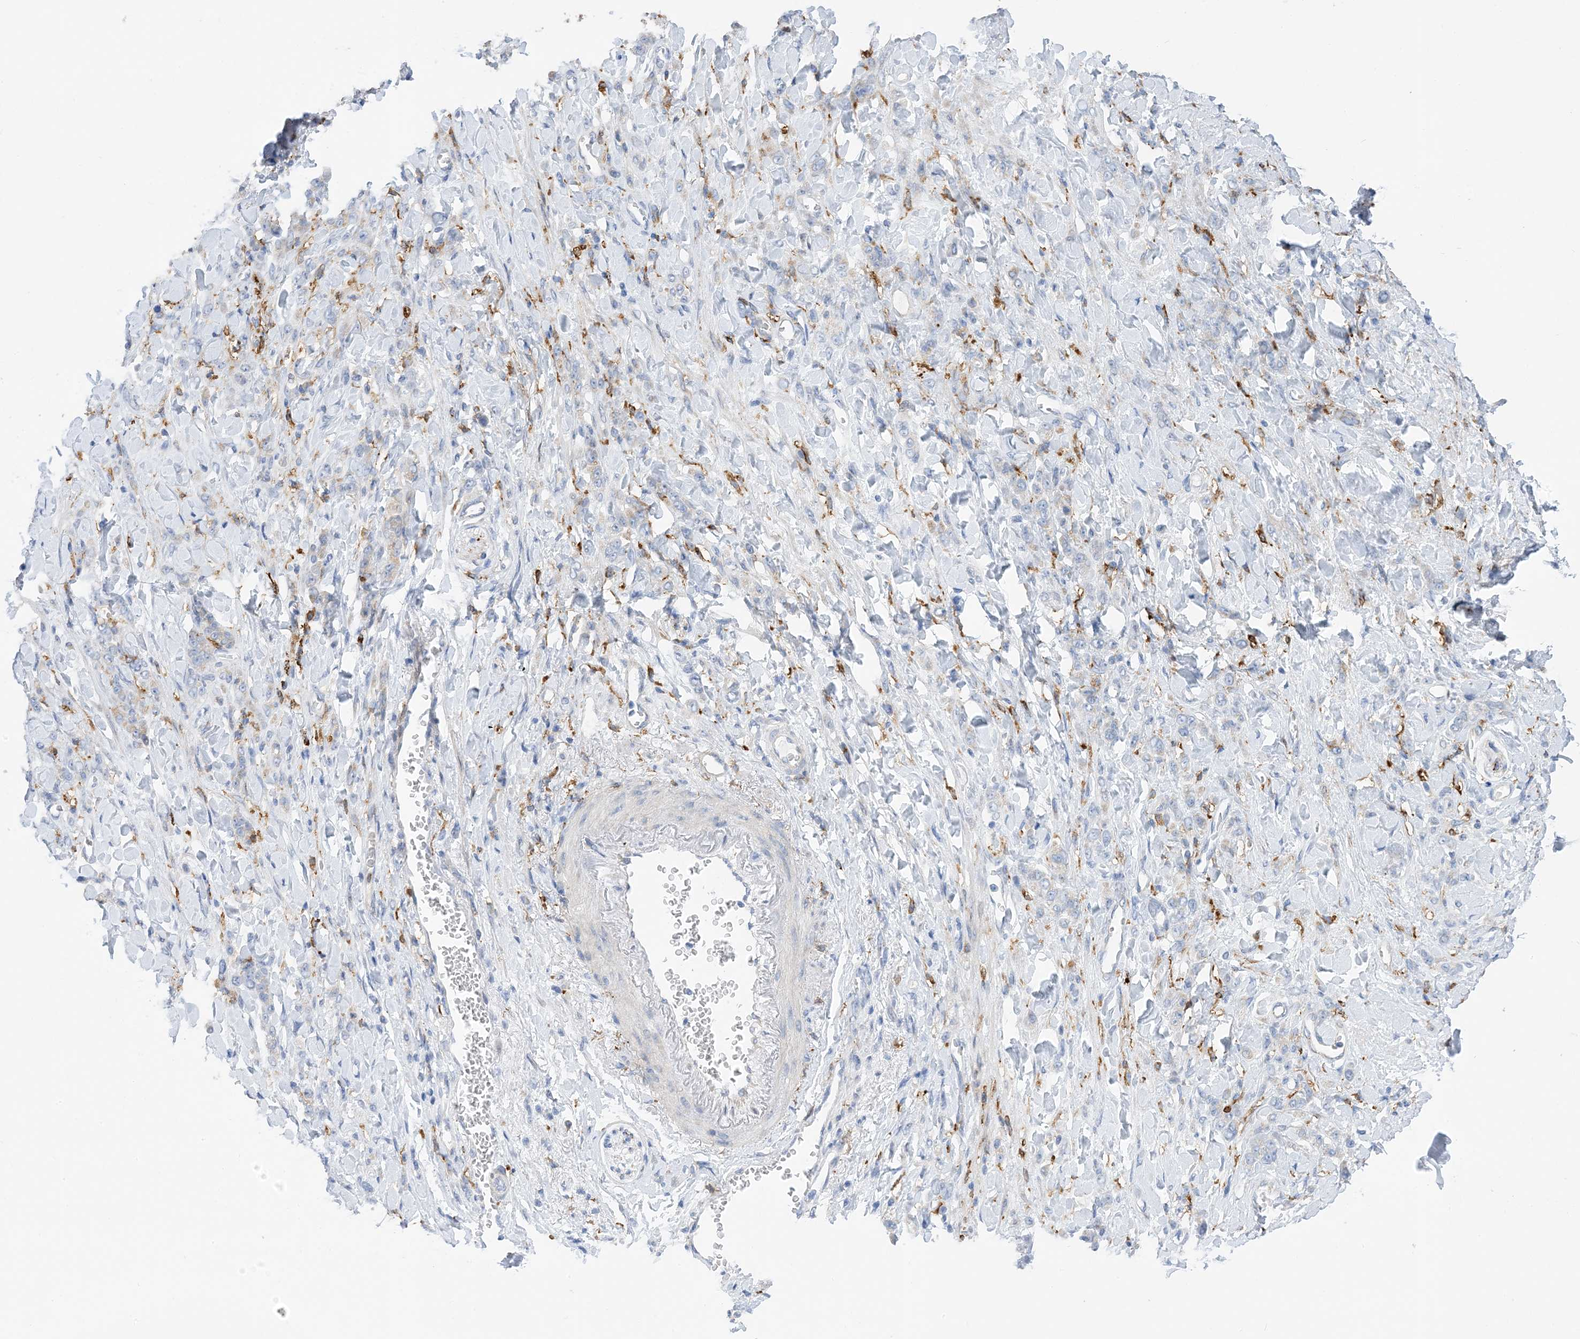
{"staining": {"intensity": "negative", "quantity": "none", "location": "none"}, "tissue": "stomach cancer", "cell_type": "Tumor cells", "image_type": "cancer", "snomed": [{"axis": "morphology", "description": "Normal tissue, NOS"}, {"axis": "morphology", "description": "Adenocarcinoma, NOS"}, {"axis": "topography", "description": "Stomach"}], "caption": "IHC histopathology image of neoplastic tissue: human stomach adenocarcinoma stained with DAB (3,3'-diaminobenzidine) displays no significant protein expression in tumor cells.", "gene": "DPH3", "patient": {"sex": "male", "age": 82}}